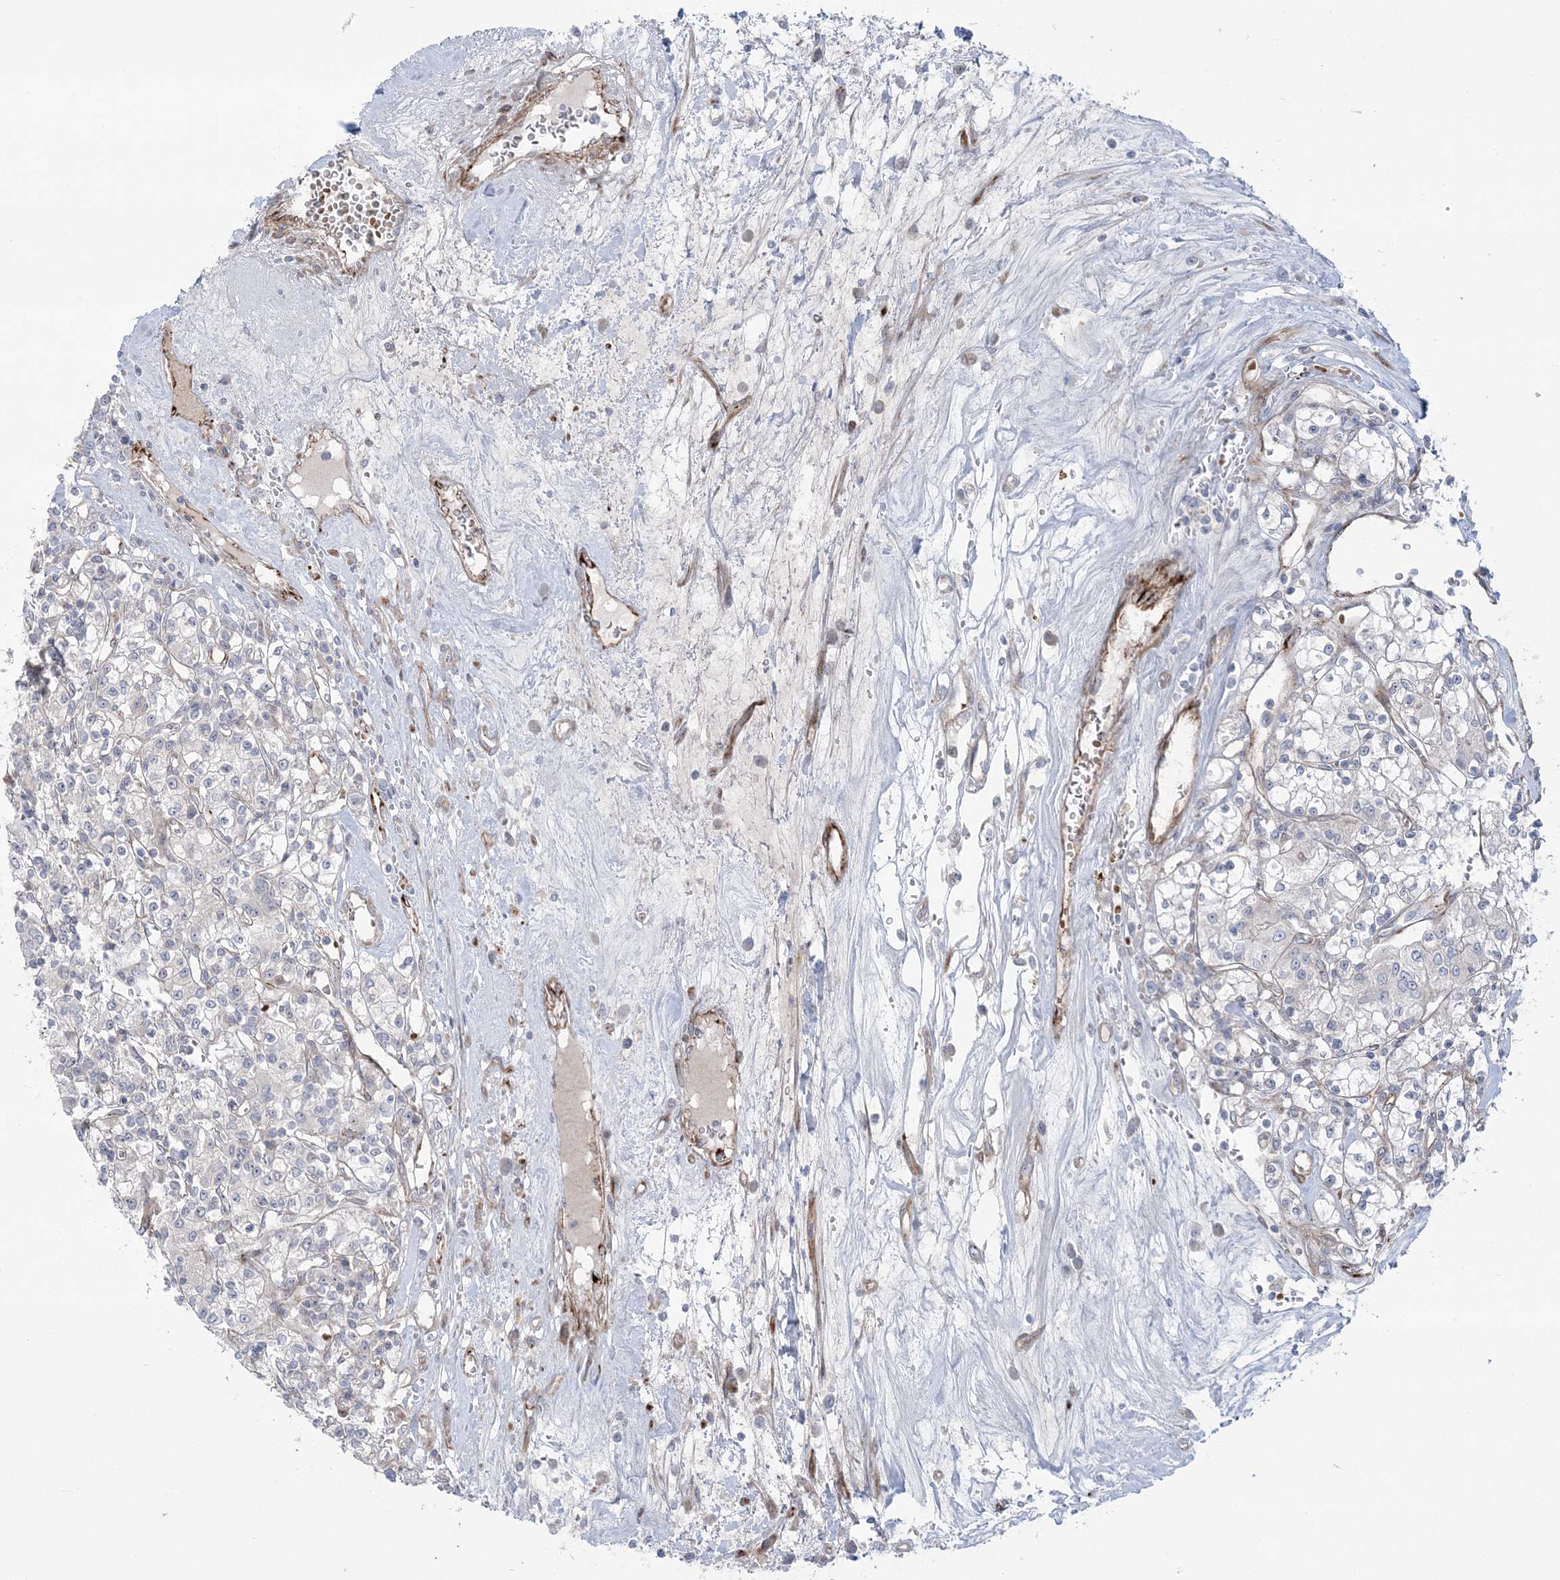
{"staining": {"intensity": "negative", "quantity": "none", "location": "none"}, "tissue": "renal cancer", "cell_type": "Tumor cells", "image_type": "cancer", "snomed": [{"axis": "morphology", "description": "Adenocarcinoma, NOS"}, {"axis": "topography", "description": "Kidney"}], "caption": "This is an immunohistochemistry image of renal cancer (adenocarcinoma). There is no staining in tumor cells.", "gene": "NUDT9", "patient": {"sex": "female", "age": 59}}